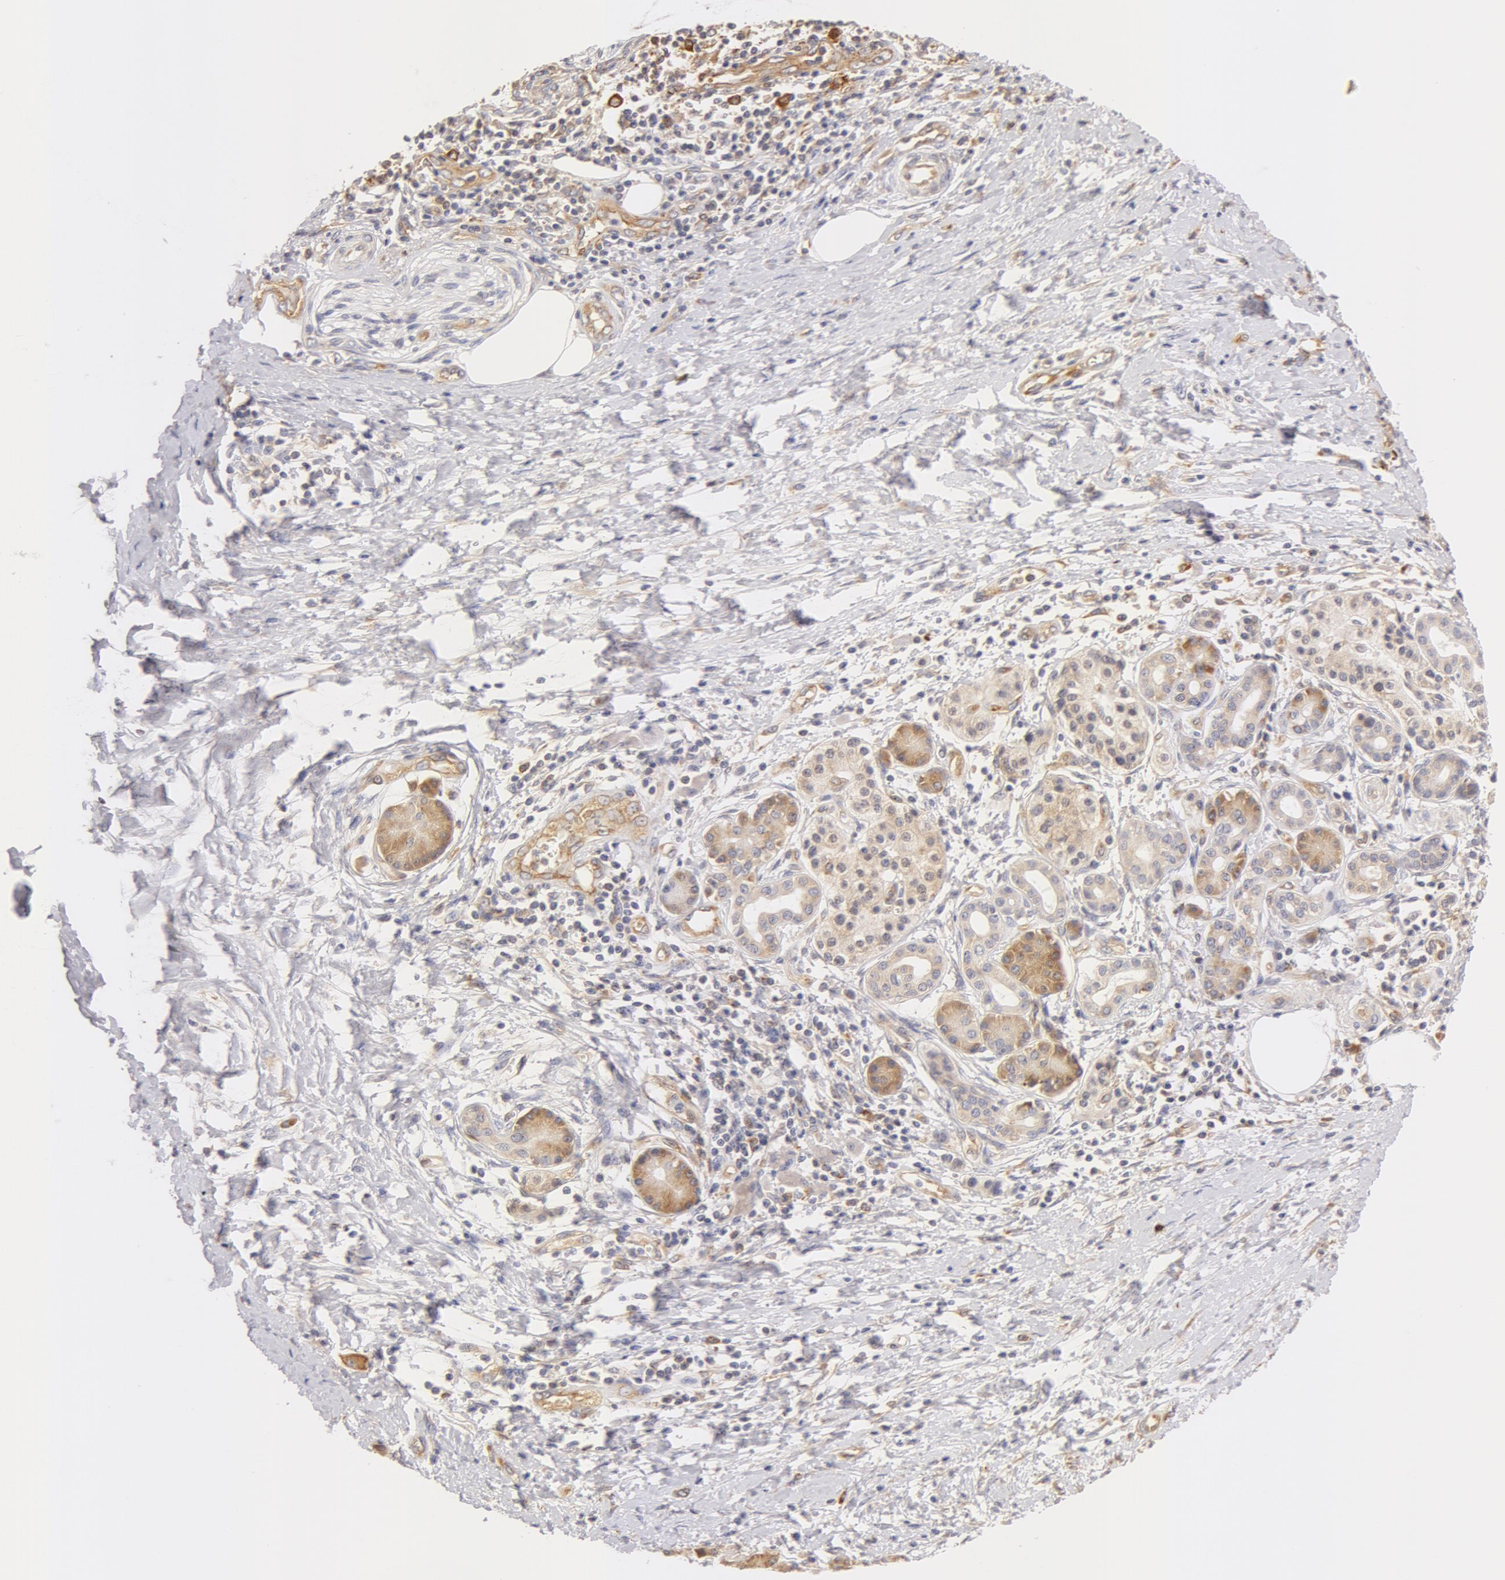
{"staining": {"intensity": "weak", "quantity": "25%-75%", "location": "cytoplasmic/membranous"}, "tissue": "pancreatic cancer", "cell_type": "Tumor cells", "image_type": "cancer", "snomed": [{"axis": "morphology", "description": "Adenocarcinoma, NOS"}, {"axis": "topography", "description": "Pancreas"}], "caption": "This is a micrograph of IHC staining of pancreatic adenocarcinoma, which shows weak staining in the cytoplasmic/membranous of tumor cells.", "gene": "DDX3Y", "patient": {"sex": "female", "age": 66}}